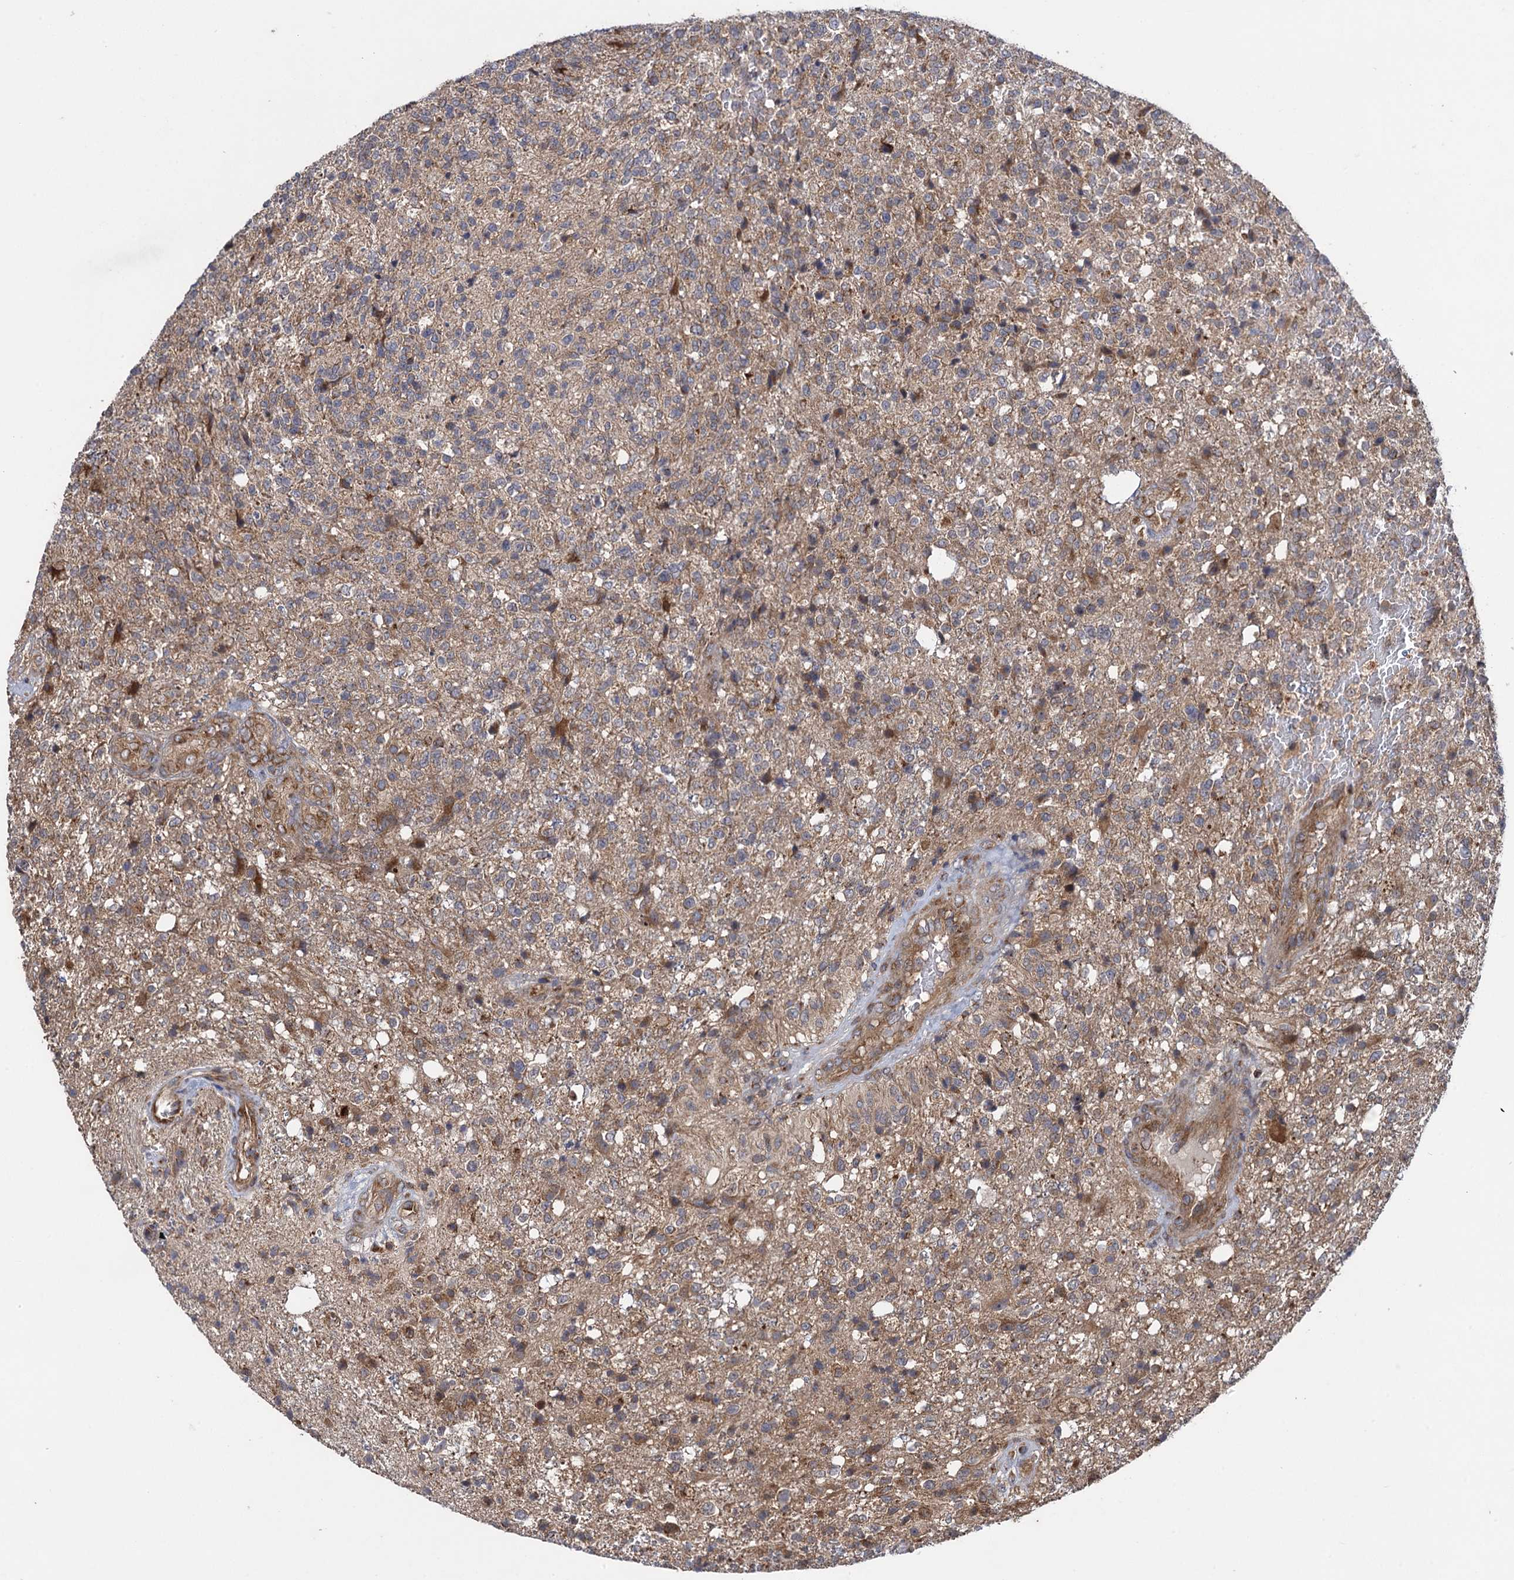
{"staining": {"intensity": "weak", "quantity": "<25%", "location": "cytoplasmic/membranous"}, "tissue": "glioma", "cell_type": "Tumor cells", "image_type": "cancer", "snomed": [{"axis": "morphology", "description": "Glioma, malignant, High grade"}, {"axis": "topography", "description": "Brain"}], "caption": "Tumor cells show no significant protein staining in glioma.", "gene": "HAUS1", "patient": {"sex": "male", "age": 56}}